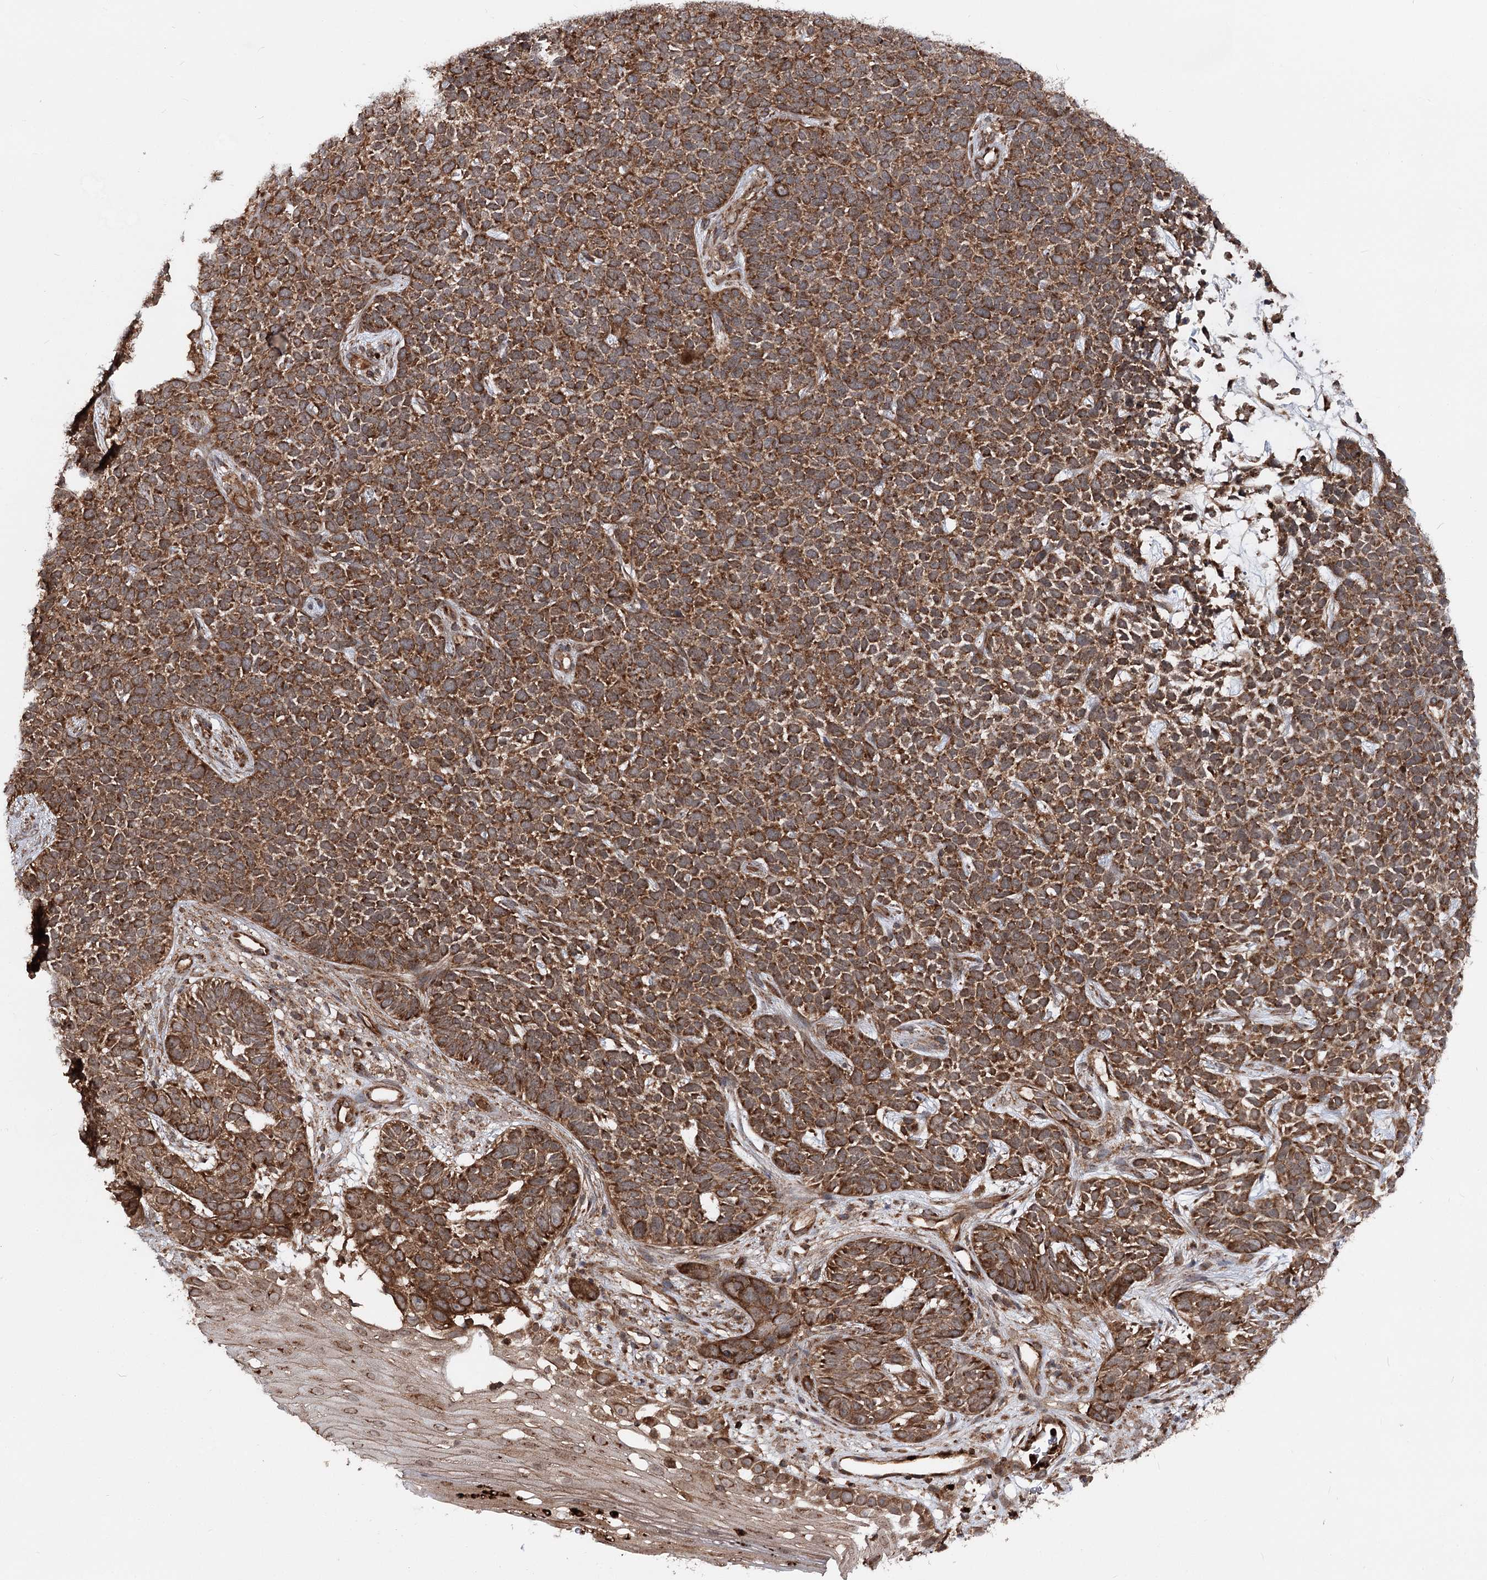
{"staining": {"intensity": "strong", "quantity": ">75%", "location": "cytoplasmic/membranous"}, "tissue": "skin cancer", "cell_type": "Tumor cells", "image_type": "cancer", "snomed": [{"axis": "morphology", "description": "Basal cell carcinoma"}, {"axis": "topography", "description": "Skin"}], "caption": "Immunohistochemical staining of skin basal cell carcinoma demonstrates high levels of strong cytoplasmic/membranous protein positivity in approximately >75% of tumor cells. (brown staining indicates protein expression, while blue staining denotes nuclei).", "gene": "FGFR1OP2", "patient": {"sex": "female", "age": 84}}